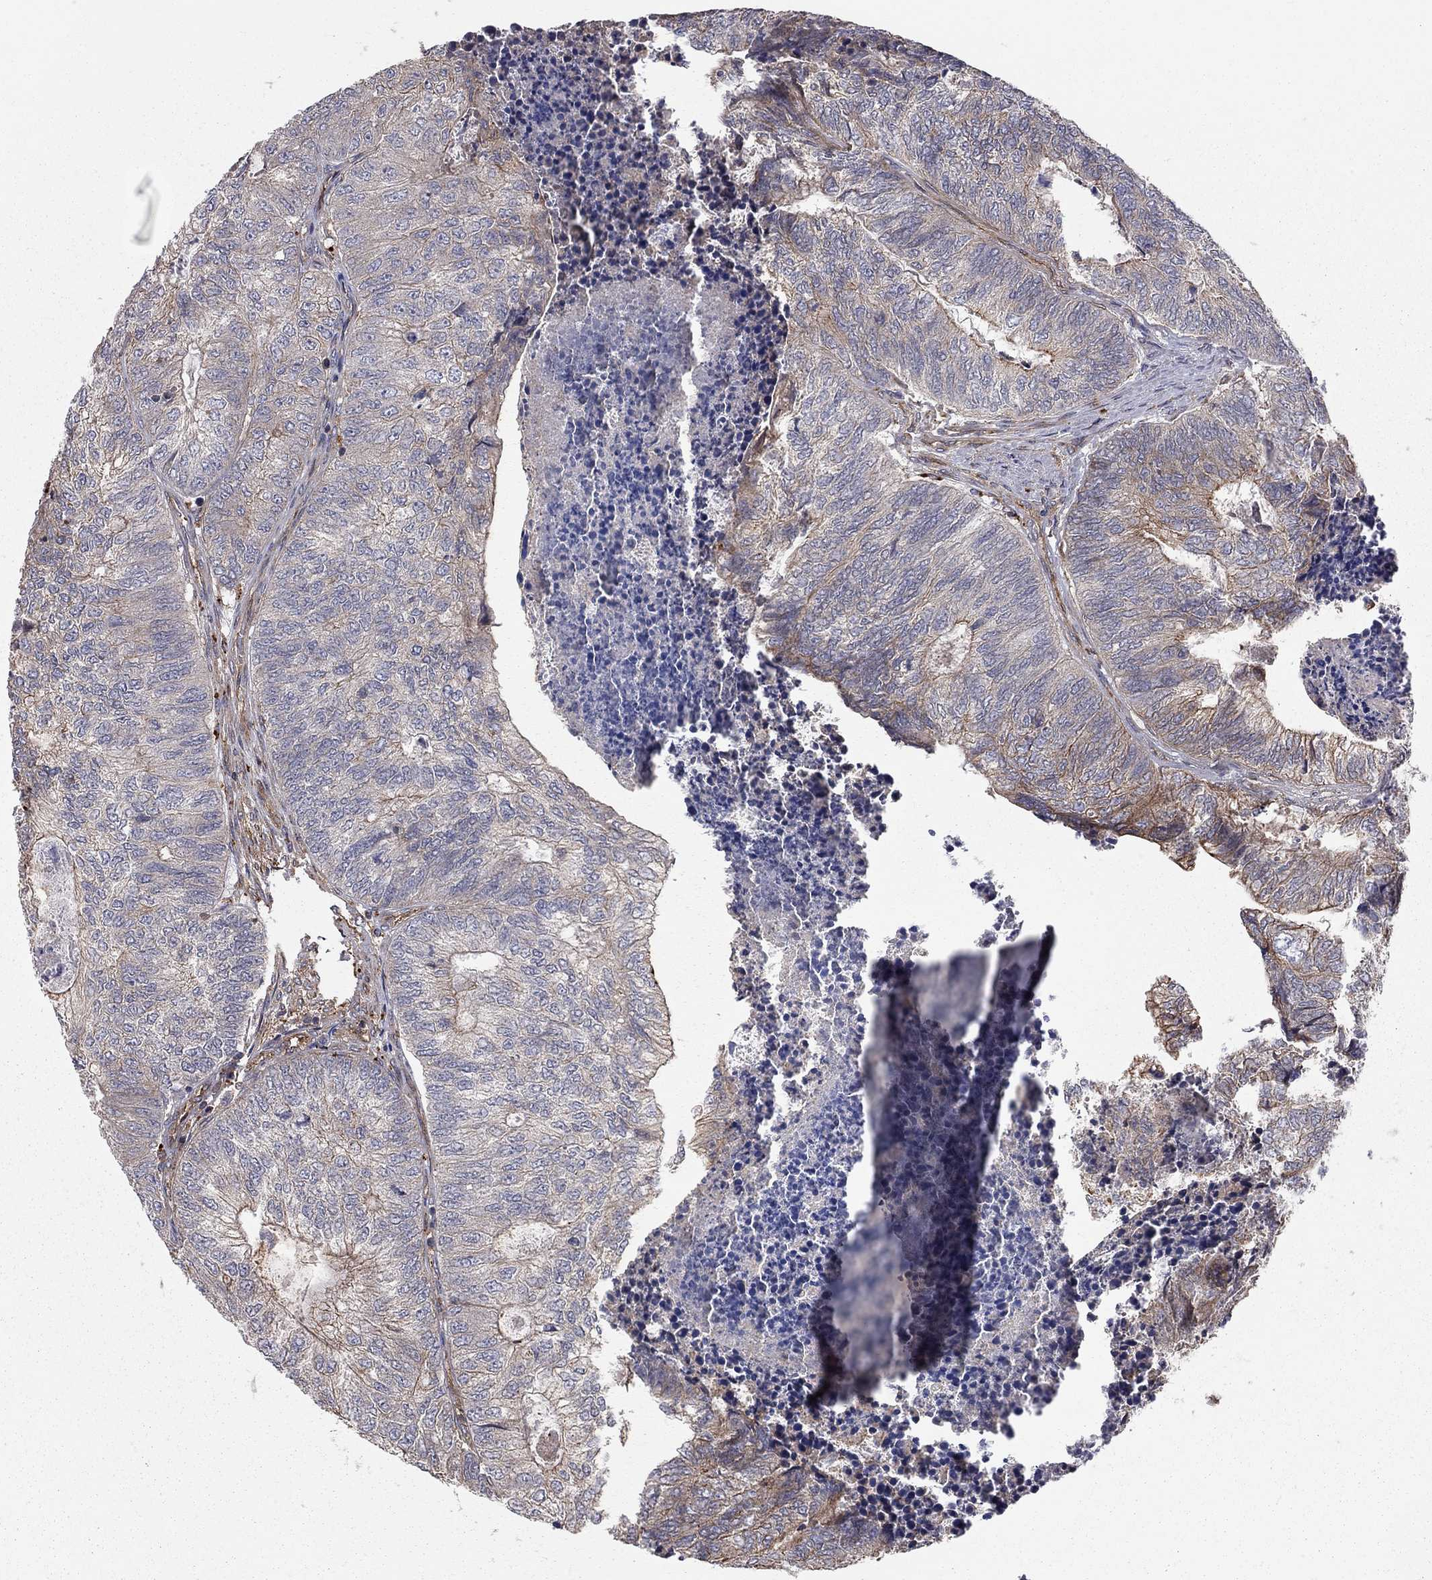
{"staining": {"intensity": "strong", "quantity": "<25%", "location": "cytoplasmic/membranous"}, "tissue": "colorectal cancer", "cell_type": "Tumor cells", "image_type": "cancer", "snomed": [{"axis": "morphology", "description": "Adenocarcinoma, NOS"}, {"axis": "topography", "description": "Colon"}], "caption": "This micrograph displays immunohistochemistry staining of adenocarcinoma (colorectal), with medium strong cytoplasmic/membranous staining in approximately <25% of tumor cells.", "gene": "RASEF", "patient": {"sex": "female", "age": 67}}